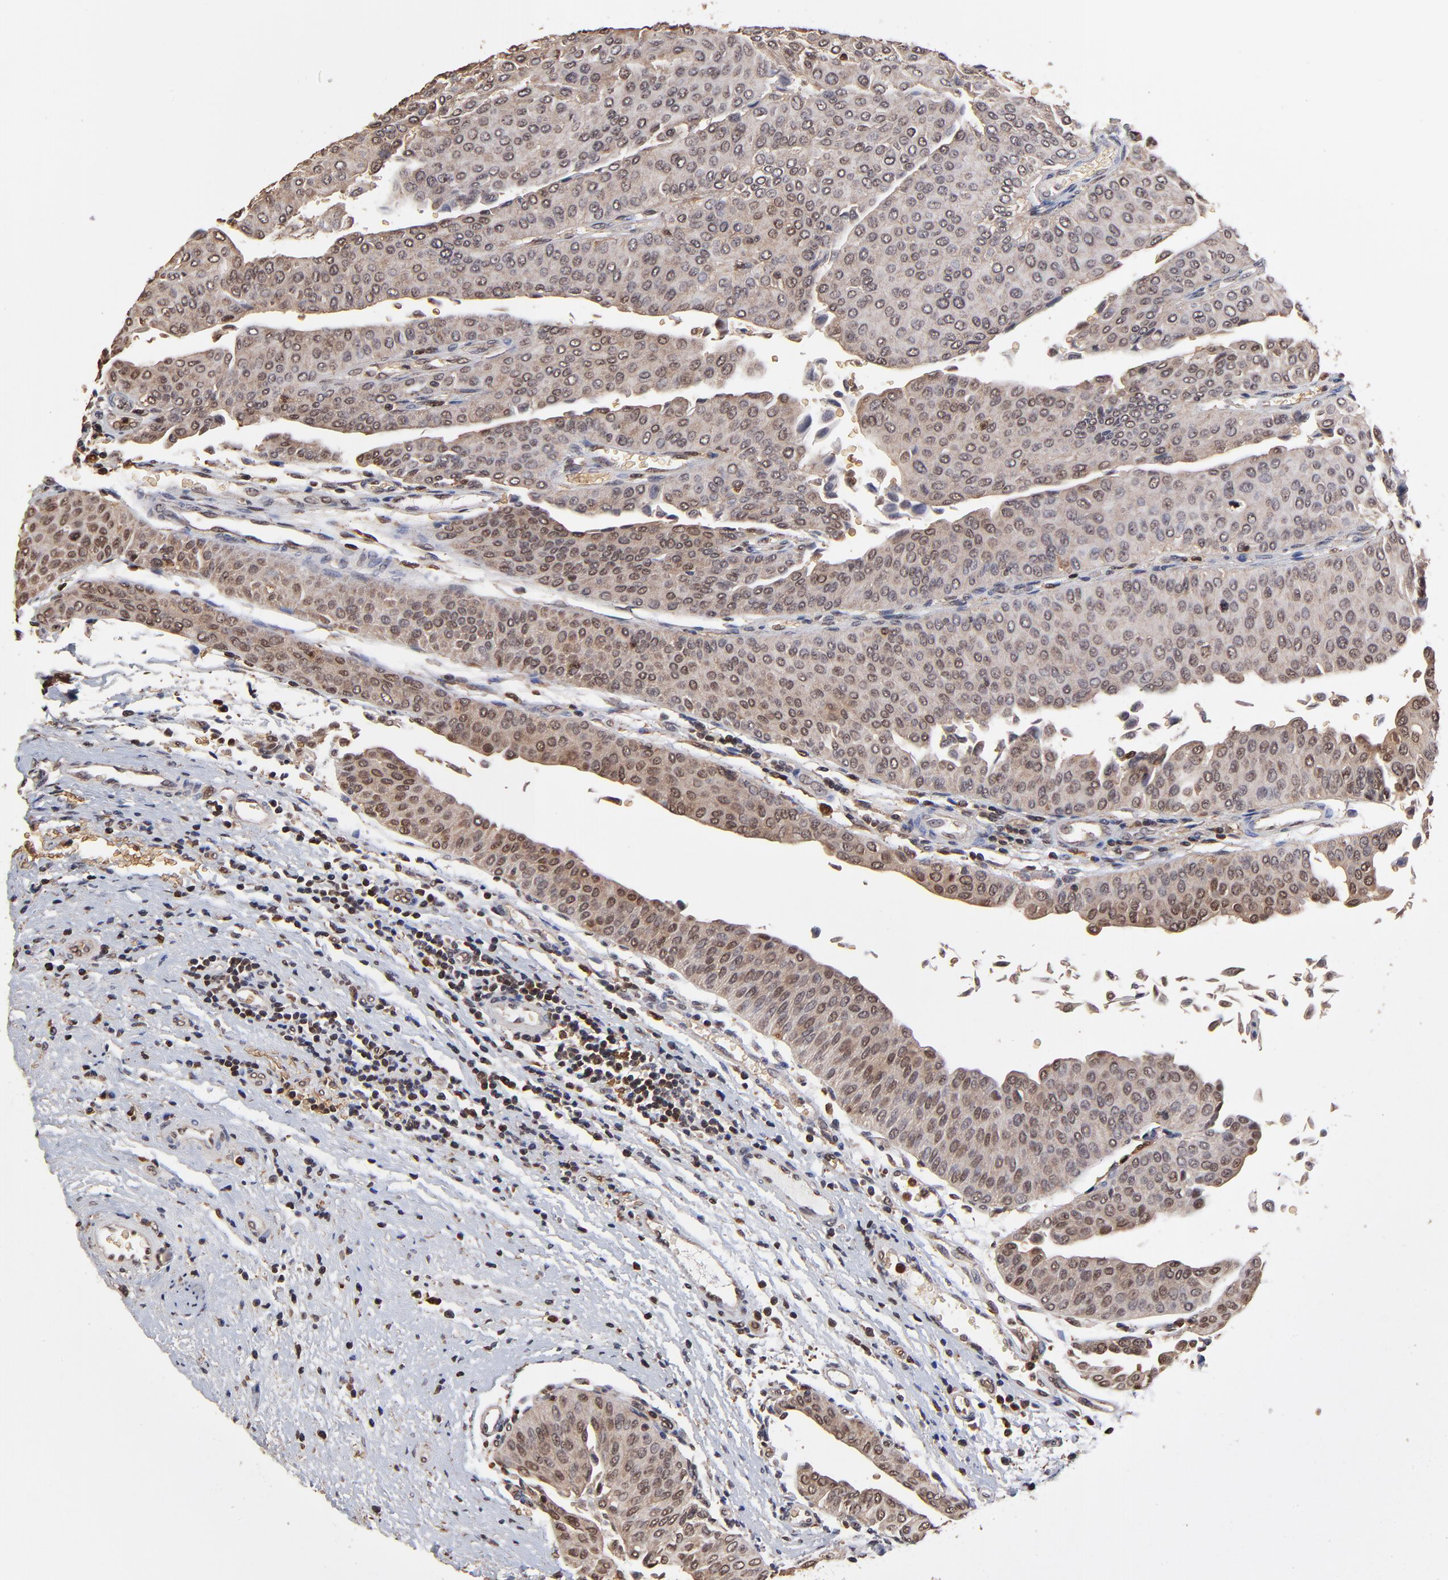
{"staining": {"intensity": "weak", "quantity": "25%-75%", "location": "cytoplasmic/membranous,nuclear"}, "tissue": "urothelial cancer", "cell_type": "Tumor cells", "image_type": "cancer", "snomed": [{"axis": "morphology", "description": "Urothelial carcinoma, Low grade"}, {"axis": "topography", "description": "Urinary bladder"}], "caption": "Urothelial cancer tissue shows weak cytoplasmic/membranous and nuclear staining in approximately 25%-75% of tumor cells, visualized by immunohistochemistry.", "gene": "CASP1", "patient": {"sex": "male", "age": 64}}